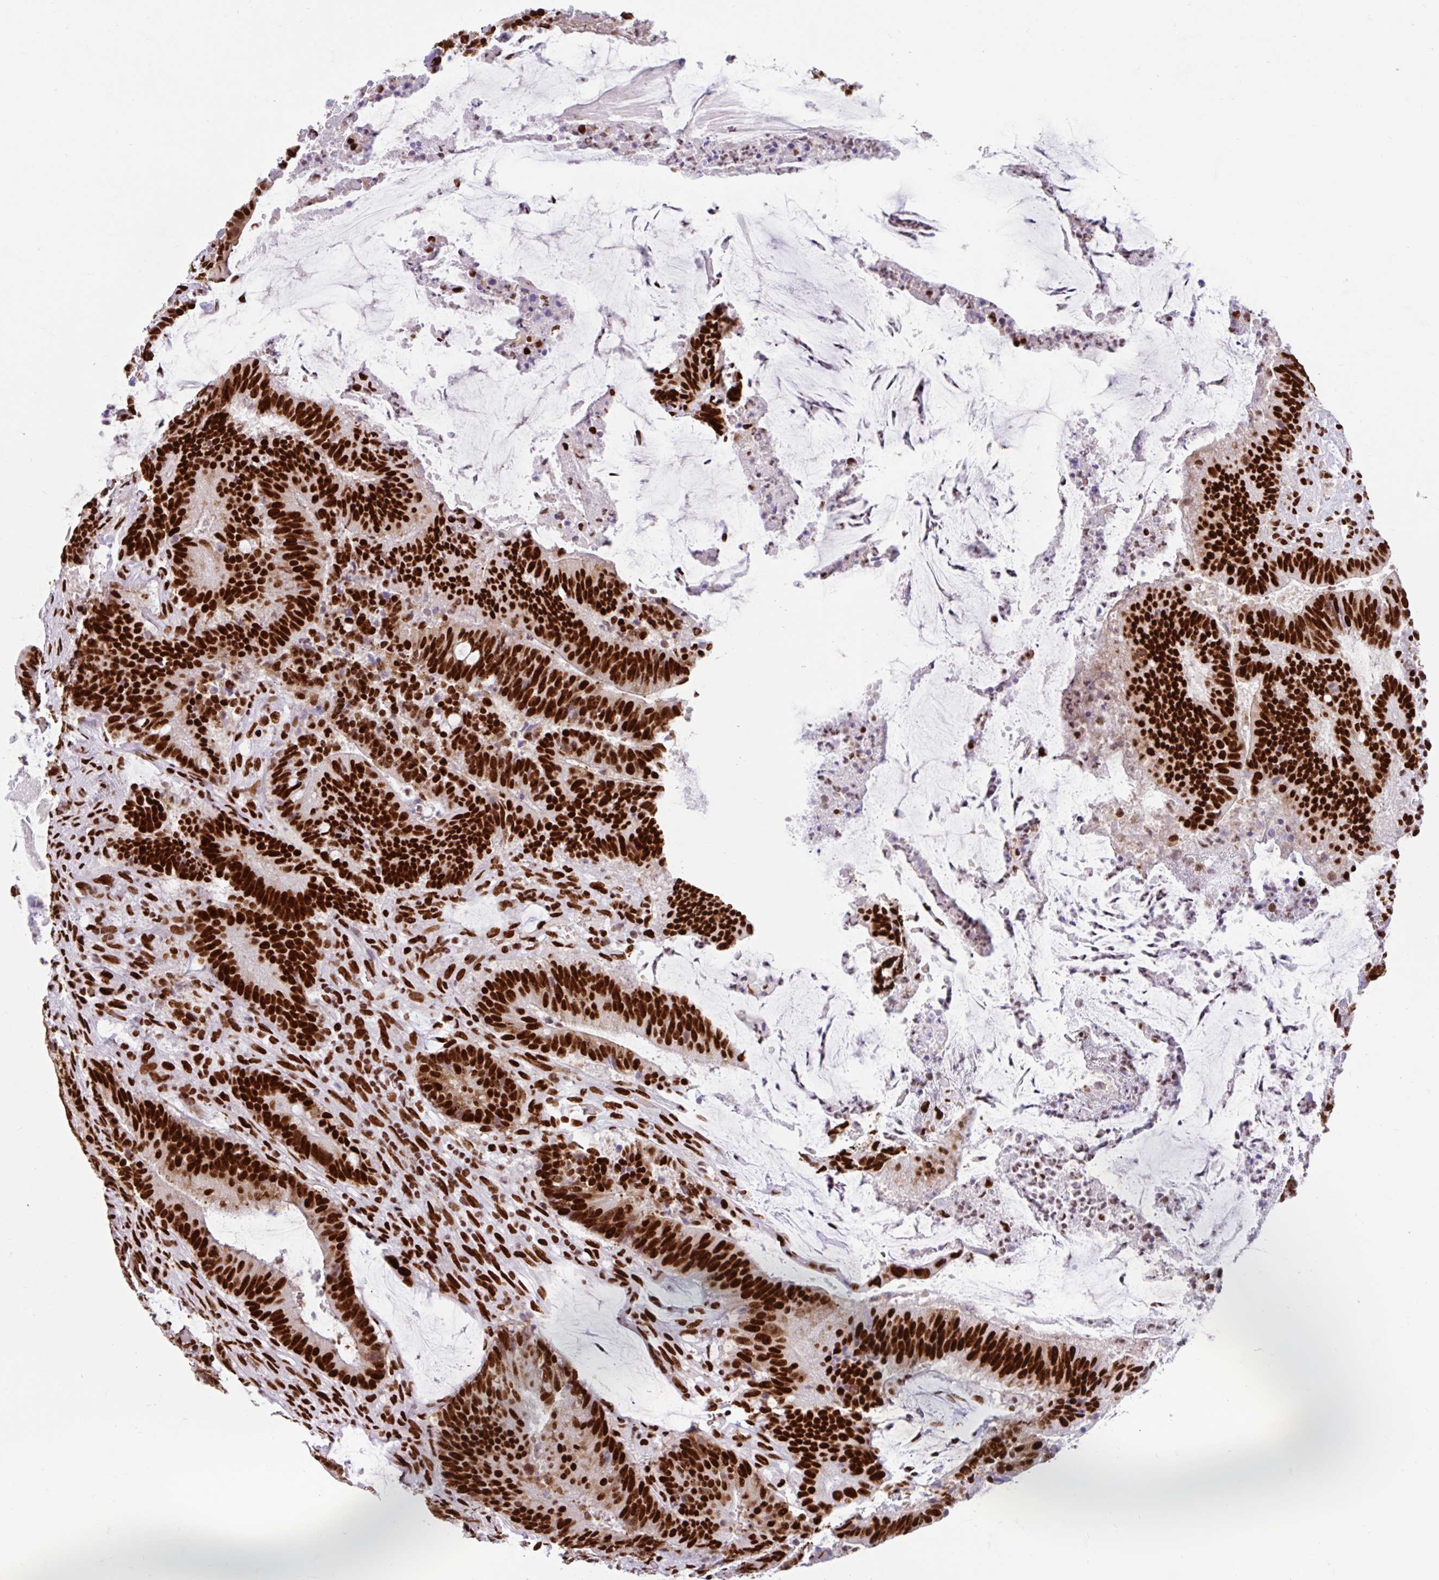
{"staining": {"intensity": "strong", "quantity": ">75%", "location": "nuclear"}, "tissue": "colorectal cancer", "cell_type": "Tumor cells", "image_type": "cancer", "snomed": [{"axis": "morphology", "description": "Adenocarcinoma, NOS"}, {"axis": "topography", "description": "Colon"}], "caption": "Immunohistochemical staining of adenocarcinoma (colorectal) reveals high levels of strong nuclear staining in about >75% of tumor cells.", "gene": "KHDRBS1", "patient": {"sex": "female", "age": 43}}